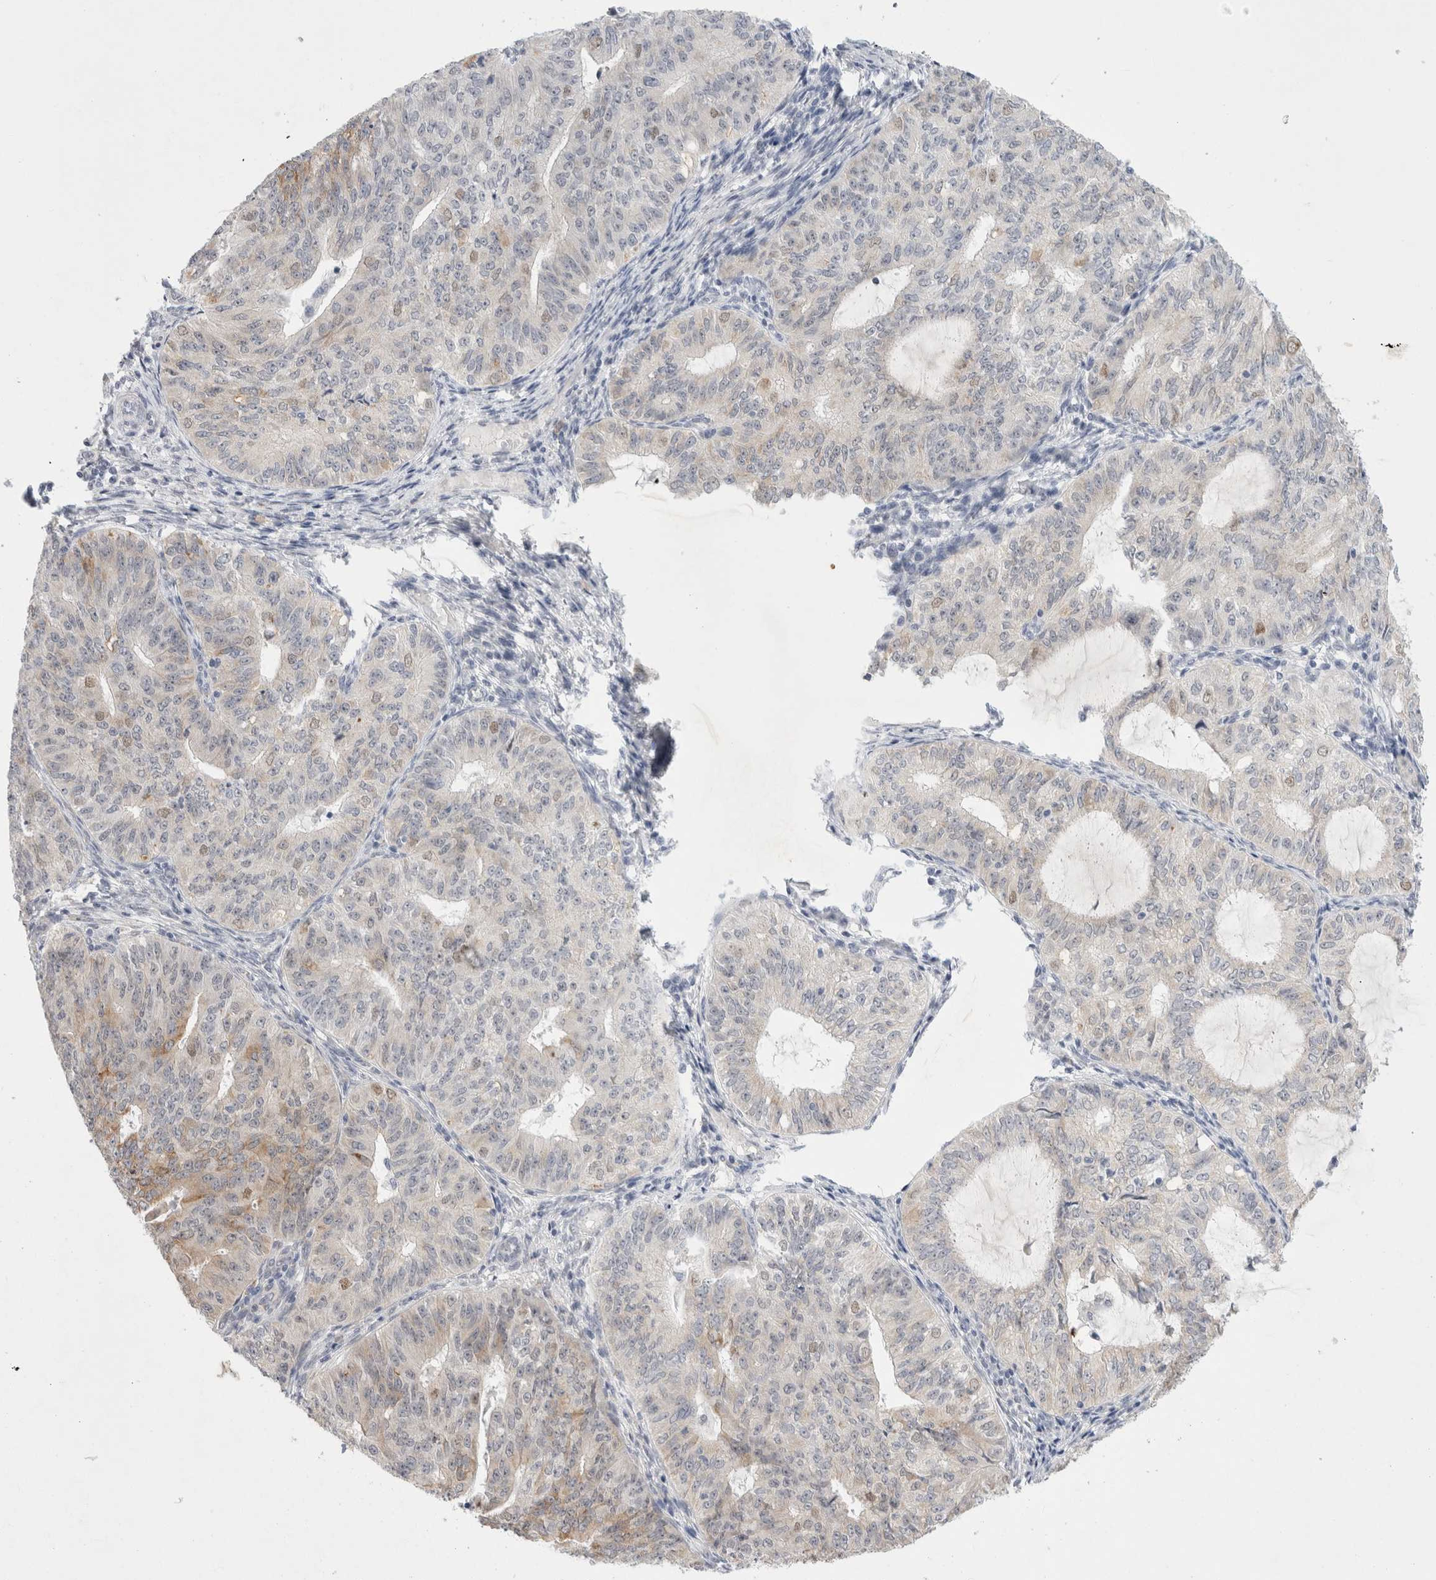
{"staining": {"intensity": "weak", "quantity": "<25%", "location": "nuclear"}, "tissue": "endometrial cancer", "cell_type": "Tumor cells", "image_type": "cancer", "snomed": [{"axis": "morphology", "description": "Adenocarcinoma, NOS"}, {"axis": "topography", "description": "Endometrium"}], "caption": "Histopathology image shows no significant protein staining in tumor cells of endometrial adenocarcinoma.", "gene": "TRMT1L", "patient": {"sex": "female", "age": 32}}